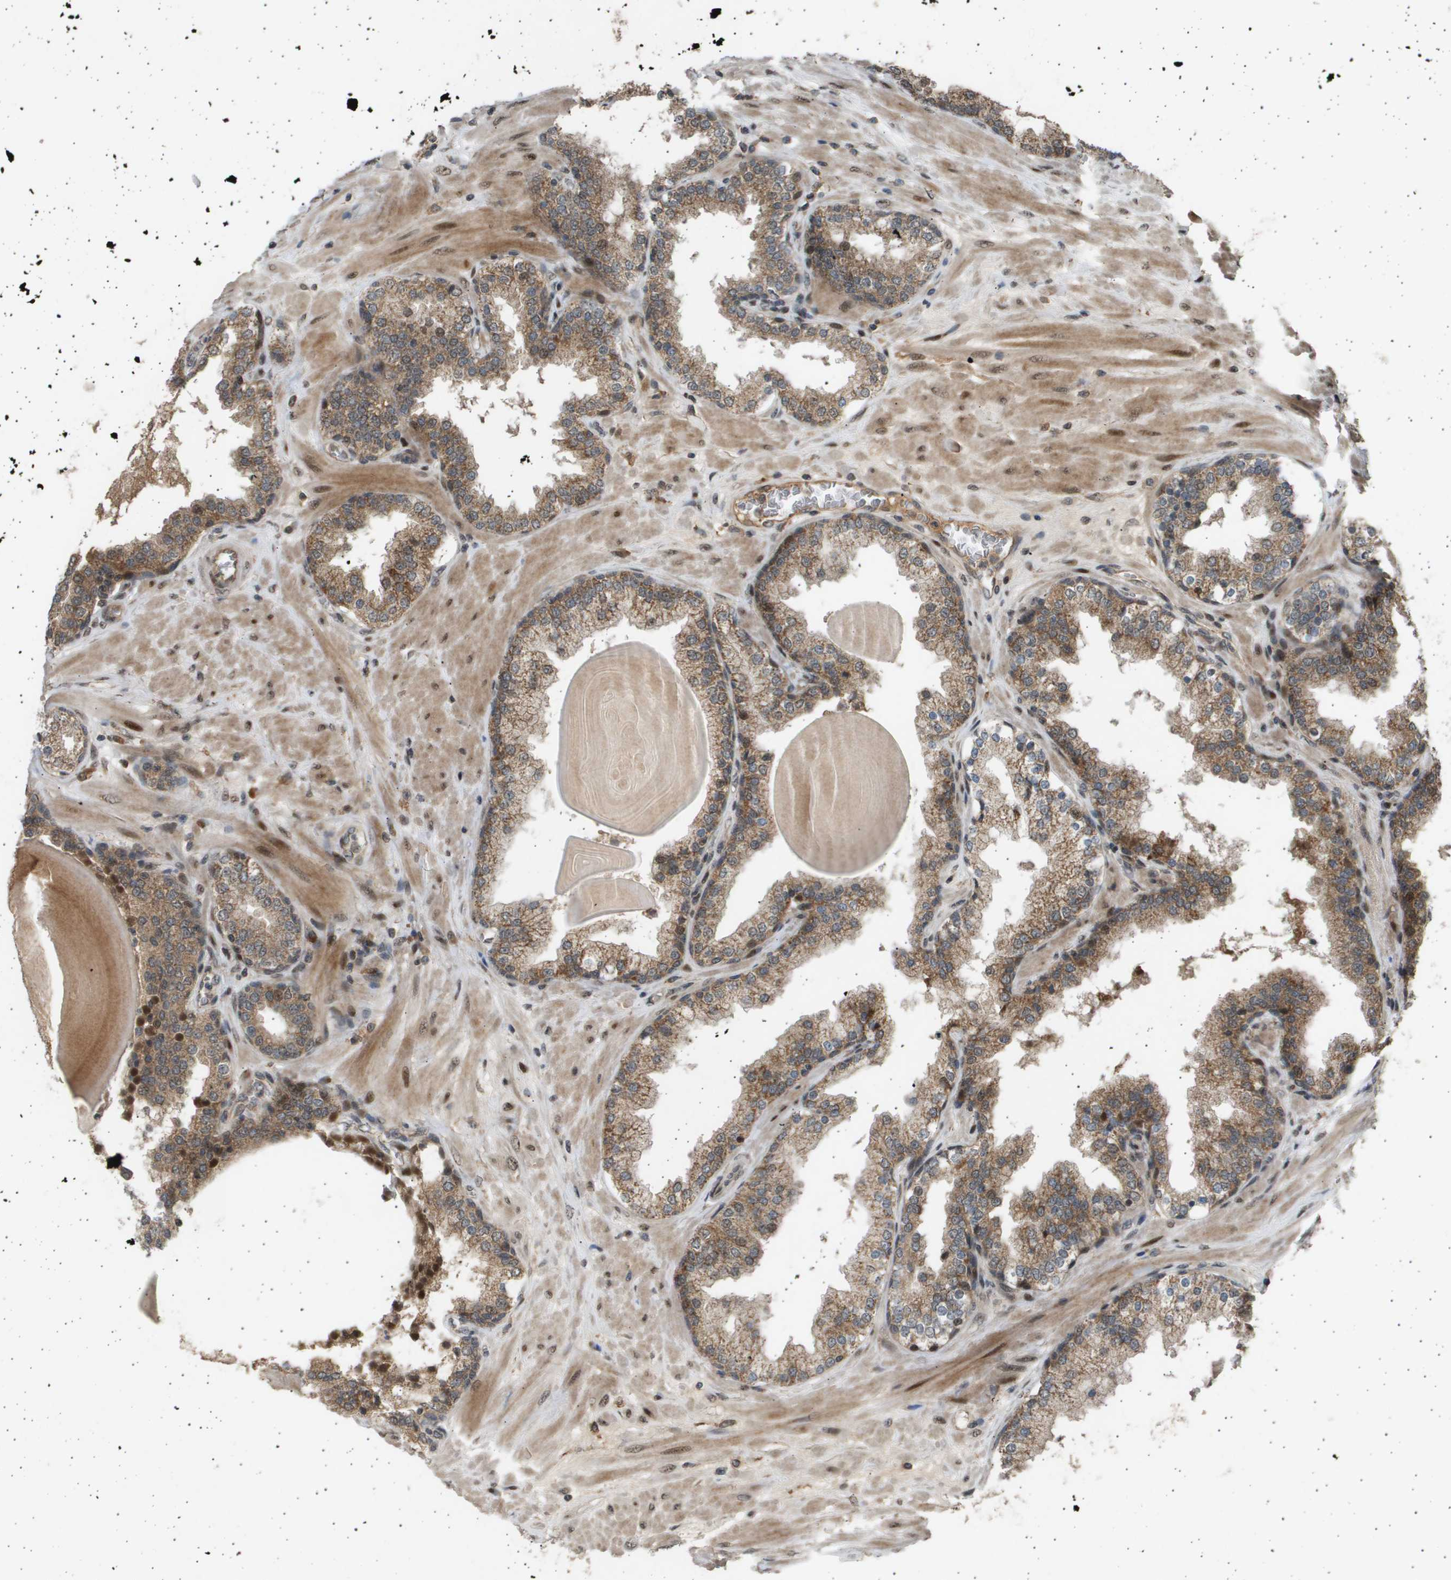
{"staining": {"intensity": "moderate", "quantity": ">75%", "location": "cytoplasmic/membranous"}, "tissue": "prostate", "cell_type": "Glandular cells", "image_type": "normal", "snomed": [{"axis": "morphology", "description": "Normal tissue, NOS"}, {"axis": "topography", "description": "Prostate"}], "caption": "Immunohistochemistry (IHC) (DAB) staining of unremarkable human prostate demonstrates moderate cytoplasmic/membranous protein positivity in approximately >75% of glandular cells.", "gene": "TNRC6A", "patient": {"sex": "male", "age": 51}}